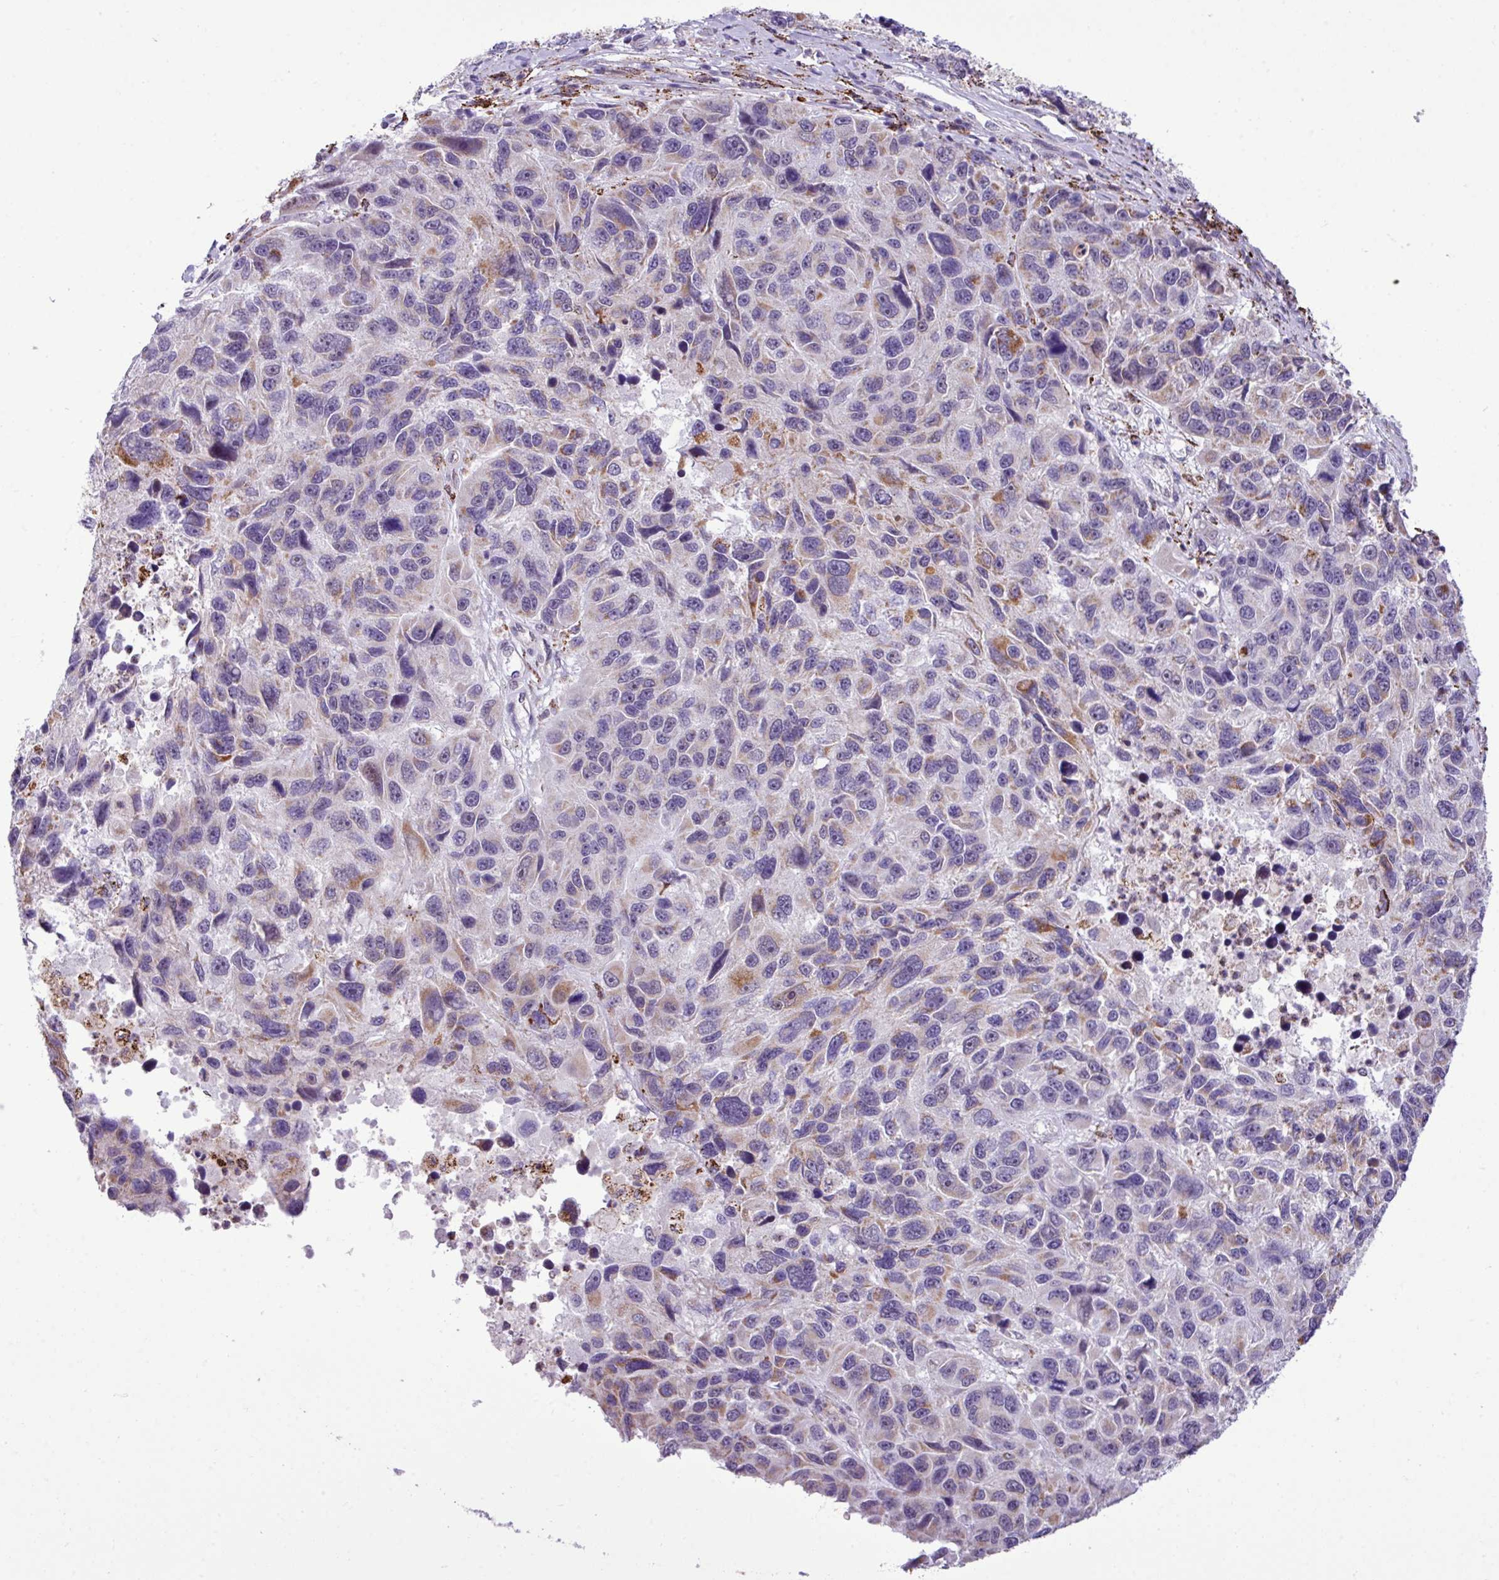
{"staining": {"intensity": "weak", "quantity": "25%-75%", "location": "cytoplasmic/membranous"}, "tissue": "melanoma", "cell_type": "Tumor cells", "image_type": "cancer", "snomed": [{"axis": "morphology", "description": "Malignant melanoma, NOS"}, {"axis": "topography", "description": "Skin"}], "caption": "Weak cytoplasmic/membranous staining for a protein is present in approximately 25%-75% of tumor cells of melanoma using immunohistochemistry (IHC).", "gene": "SGPP1", "patient": {"sex": "male", "age": 53}}